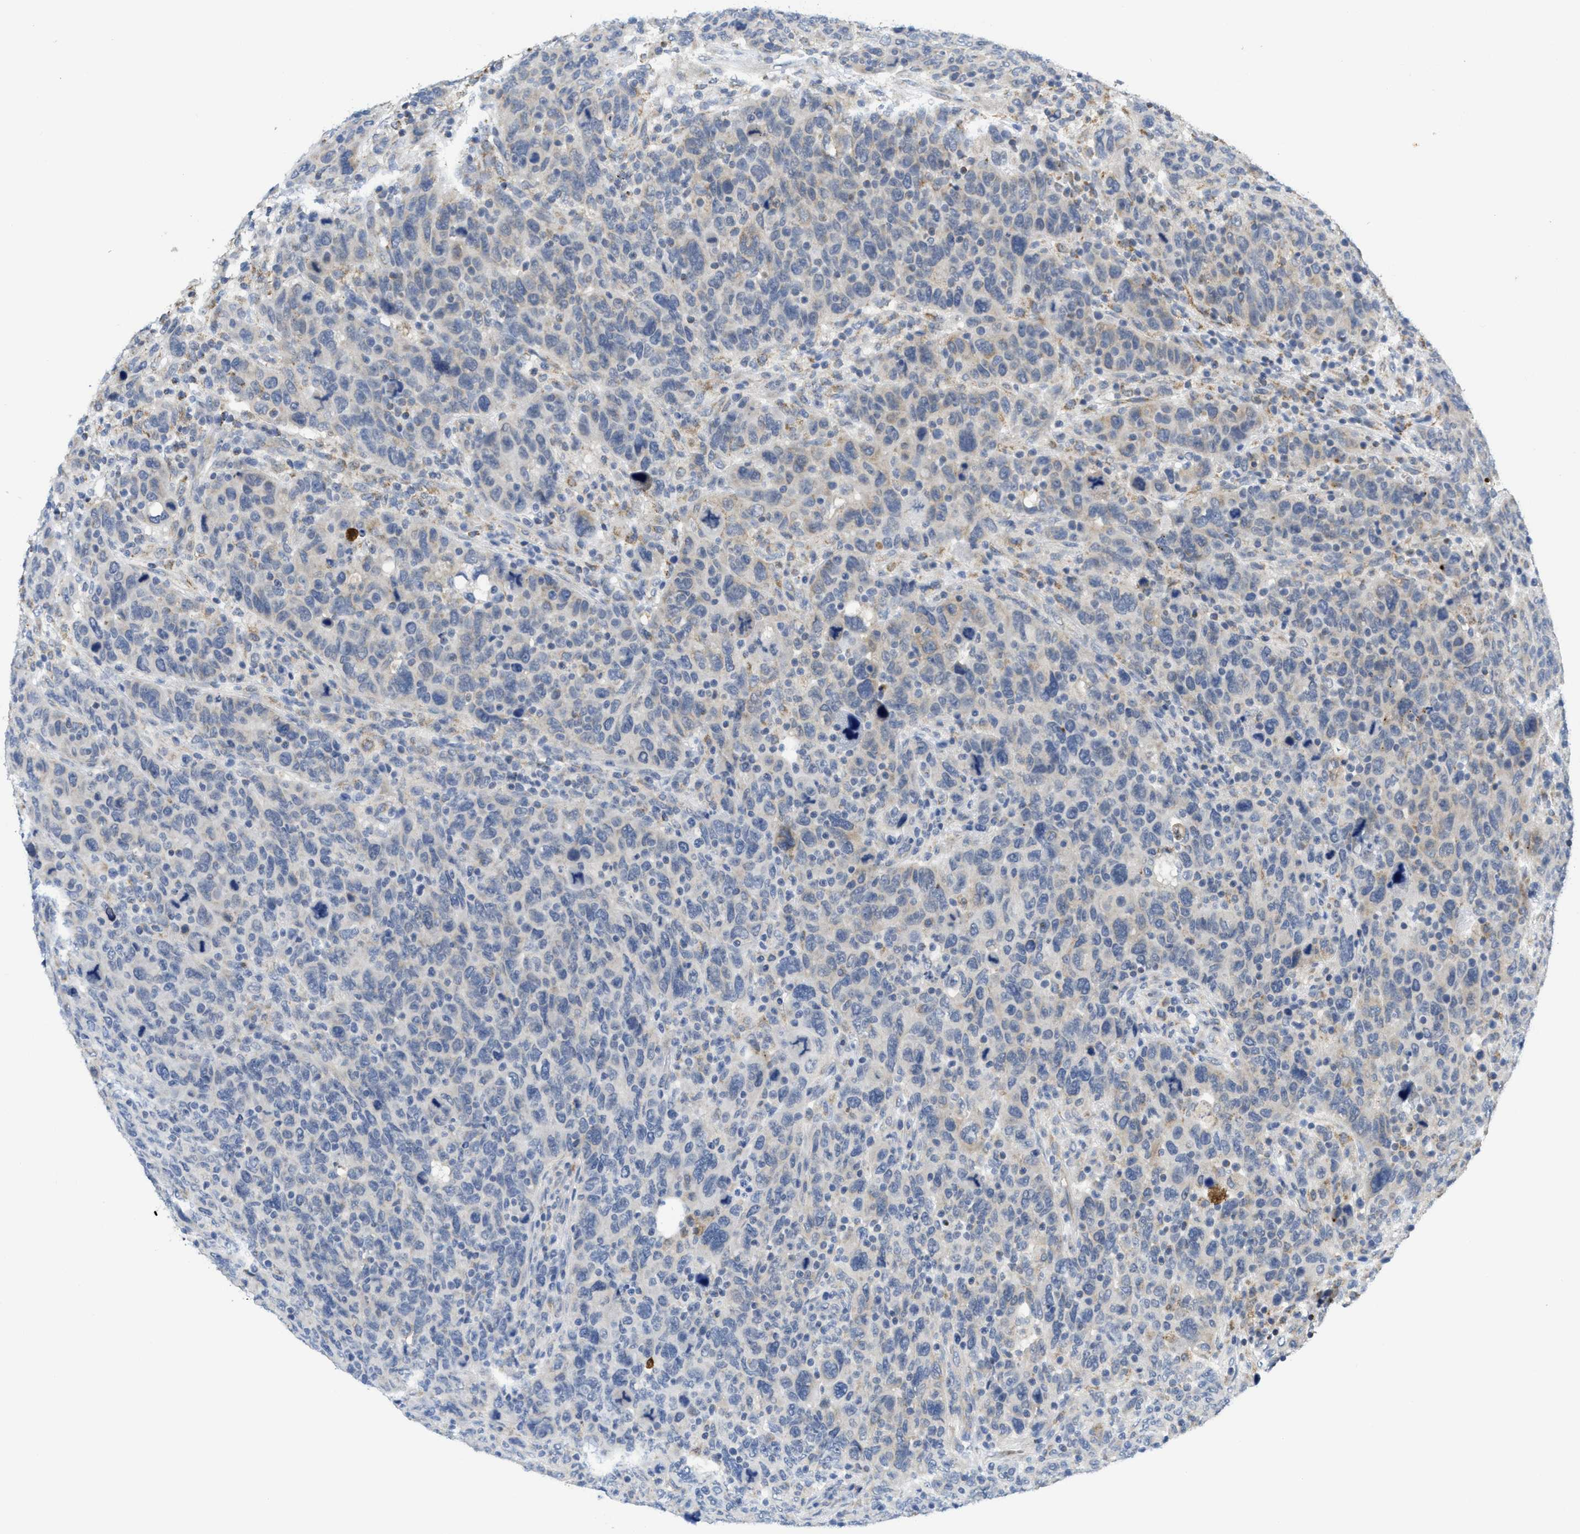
{"staining": {"intensity": "weak", "quantity": "<25%", "location": "cytoplasmic/membranous"}, "tissue": "breast cancer", "cell_type": "Tumor cells", "image_type": "cancer", "snomed": [{"axis": "morphology", "description": "Duct carcinoma"}, {"axis": "topography", "description": "Breast"}], "caption": "Immunohistochemical staining of human breast infiltrating ductal carcinoma shows no significant positivity in tumor cells.", "gene": "GATD3", "patient": {"sex": "female", "age": 37}}